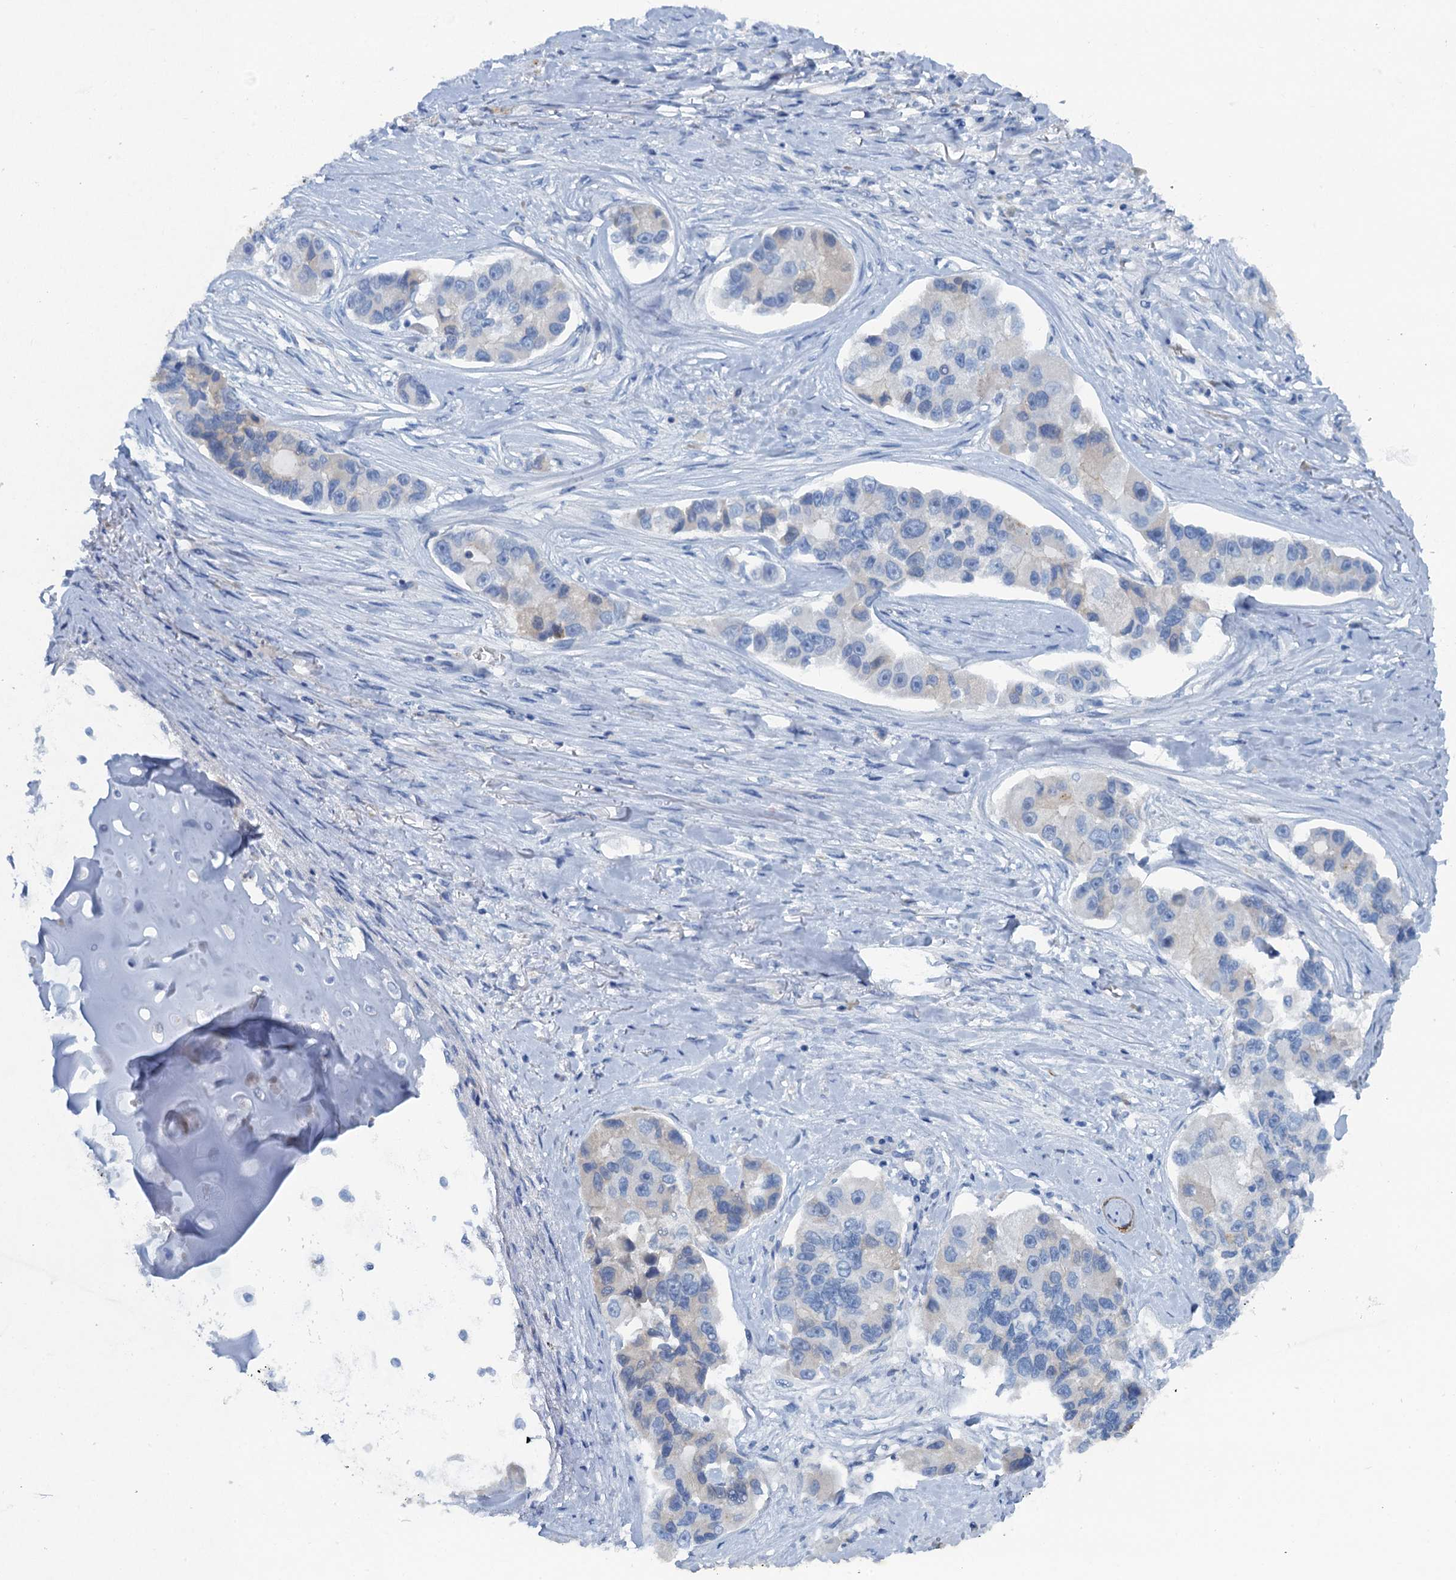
{"staining": {"intensity": "negative", "quantity": "none", "location": "none"}, "tissue": "lung cancer", "cell_type": "Tumor cells", "image_type": "cancer", "snomed": [{"axis": "morphology", "description": "Adenocarcinoma, NOS"}, {"axis": "topography", "description": "Lung"}], "caption": "Tumor cells are negative for protein expression in human lung cancer.", "gene": "MYADML2", "patient": {"sex": "female", "age": 54}}